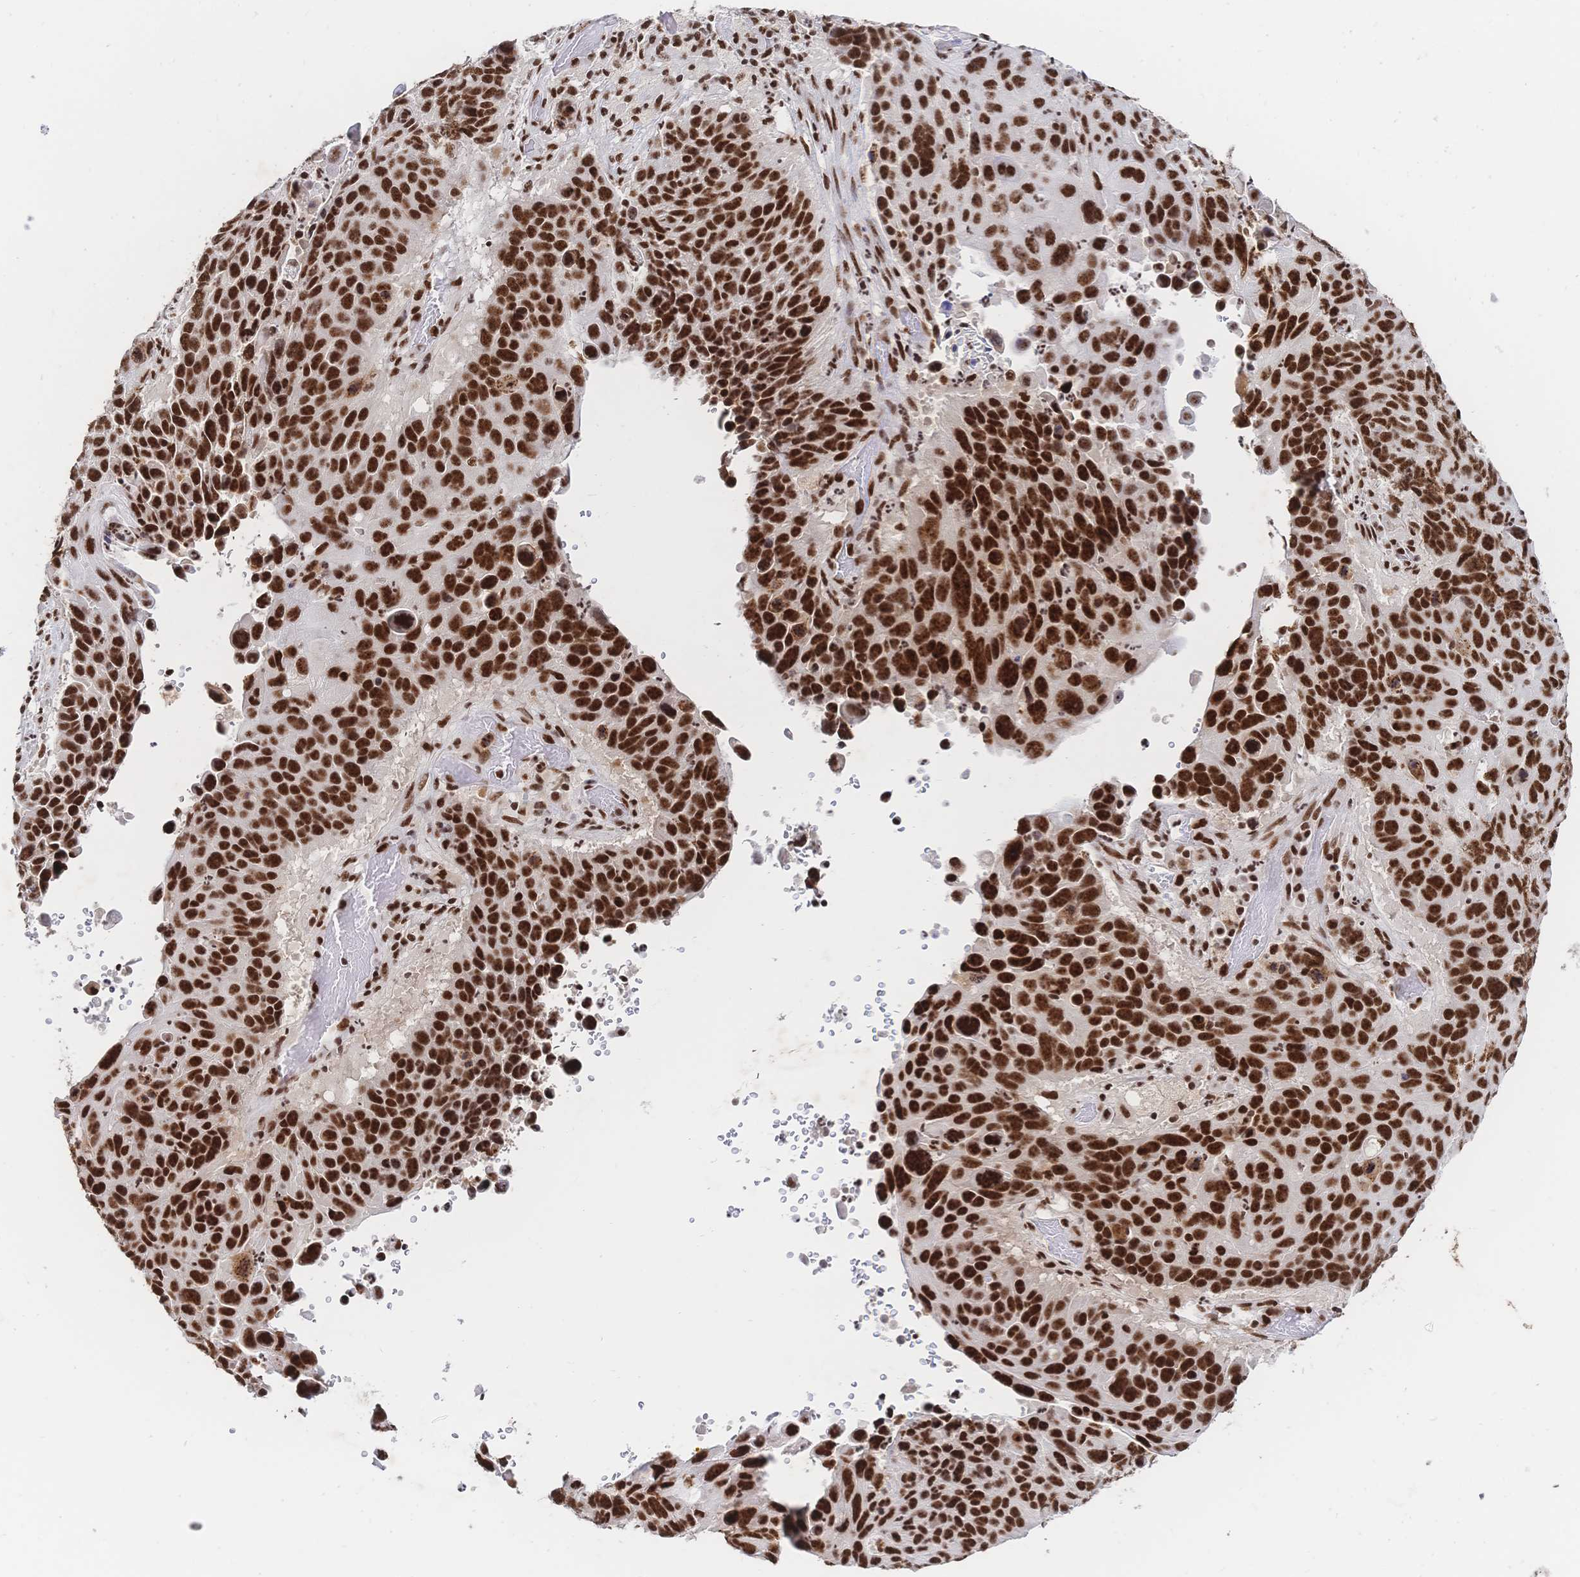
{"staining": {"intensity": "strong", "quantity": ">75%", "location": "nuclear"}, "tissue": "lung cancer", "cell_type": "Tumor cells", "image_type": "cancer", "snomed": [{"axis": "morphology", "description": "Squamous cell carcinoma, NOS"}, {"axis": "topography", "description": "Lung"}], "caption": "Brown immunohistochemical staining in squamous cell carcinoma (lung) reveals strong nuclear staining in approximately >75% of tumor cells. (IHC, brightfield microscopy, high magnification).", "gene": "SRSF1", "patient": {"sex": "male", "age": 68}}